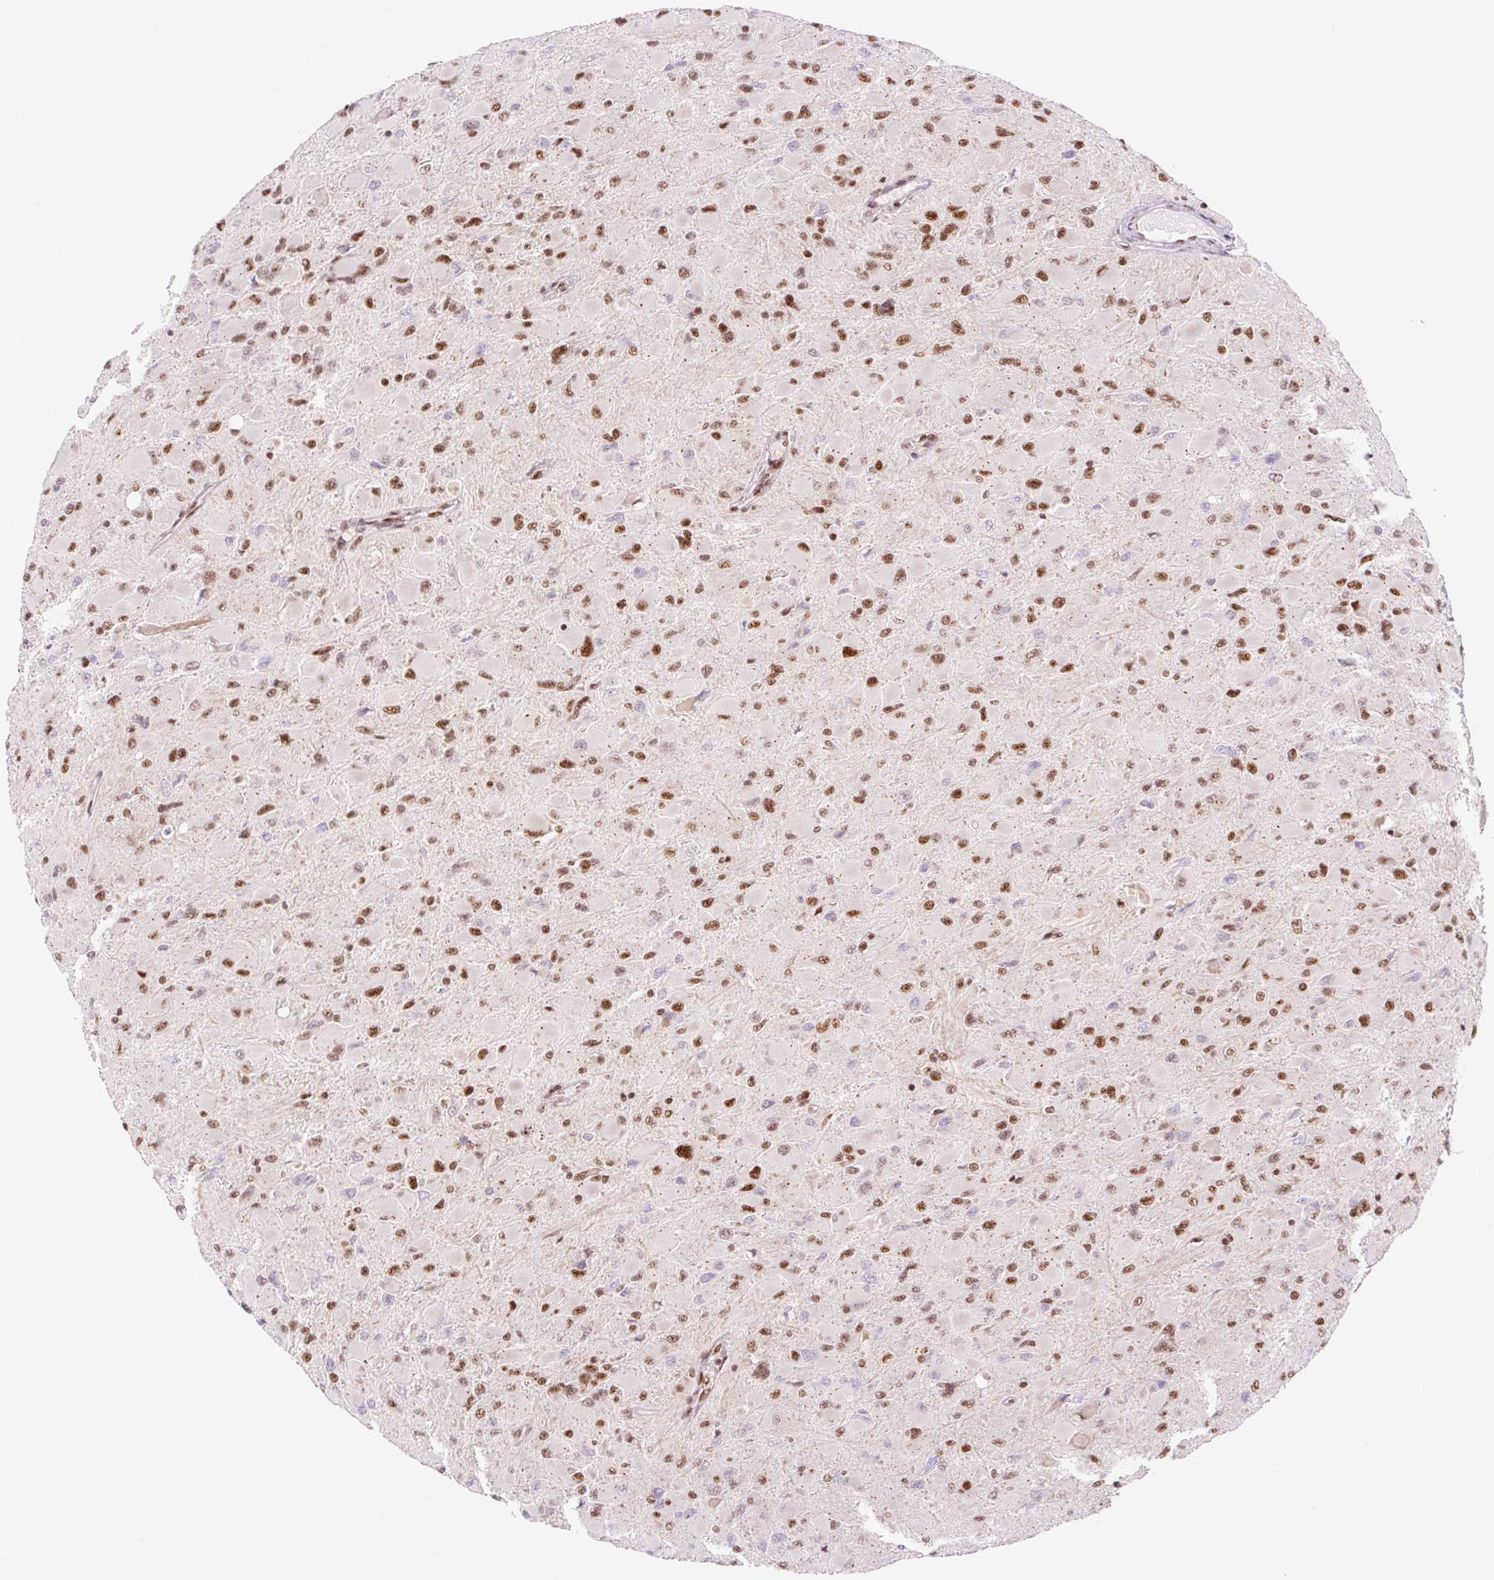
{"staining": {"intensity": "strong", "quantity": "25%-75%", "location": "nuclear"}, "tissue": "glioma", "cell_type": "Tumor cells", "image_type": "cancer", "snomed": [{"axis": "morphology", "description": "Glioma, malignant, High grade"}, {"axis": "topography", "description": "Cerebral cortex"}], "caption": "Tumor cells demonstrate strong nuclear positivity in about 25%-75% of cells in glioma.", "gene": "PRDM11", "patient": {"sex": "female", "age": 36}}